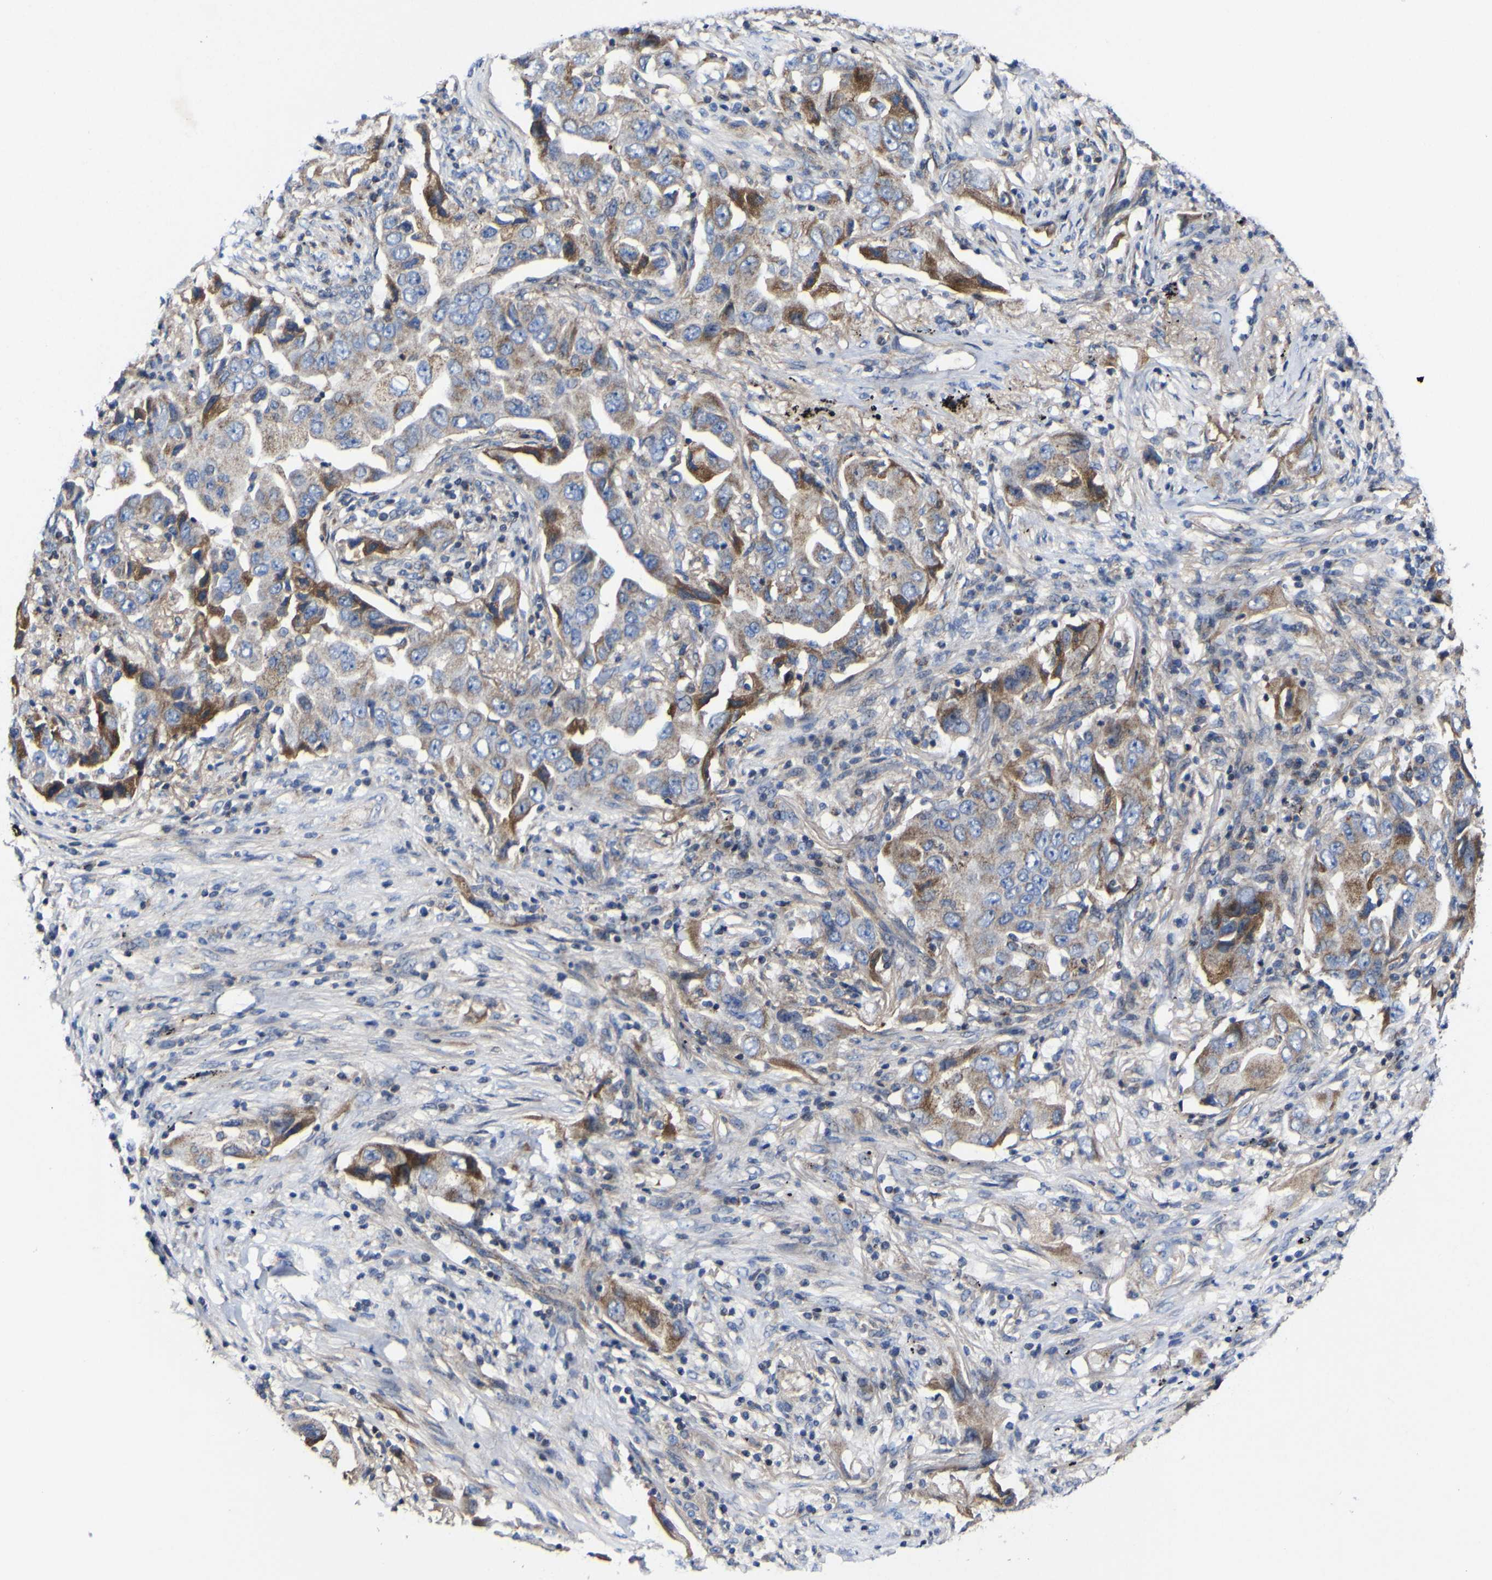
{"staining": {"intensity": "moderate", "quantity": ">75%", "location": "cytoplasmic/membranous"}, "tissue": "lung cancer", "cell_type": "Tumor cells", "image_type": "cancer", "snomed": [{"axis": "morphology", "description": "Adenocarcinoma, NOS"}, {"axis": "topography", "description": "Lung"}], "caption": "Adenocarcinoma (lung) stained with IHC exhibits moderate cytoplasmic/membranous positivity in approximately >75% of tumor cells. (IHC, brightfield microscopy, high magnification).", "gene": "CCDC90B", "patient": {"sex": "female", "age": 65}}